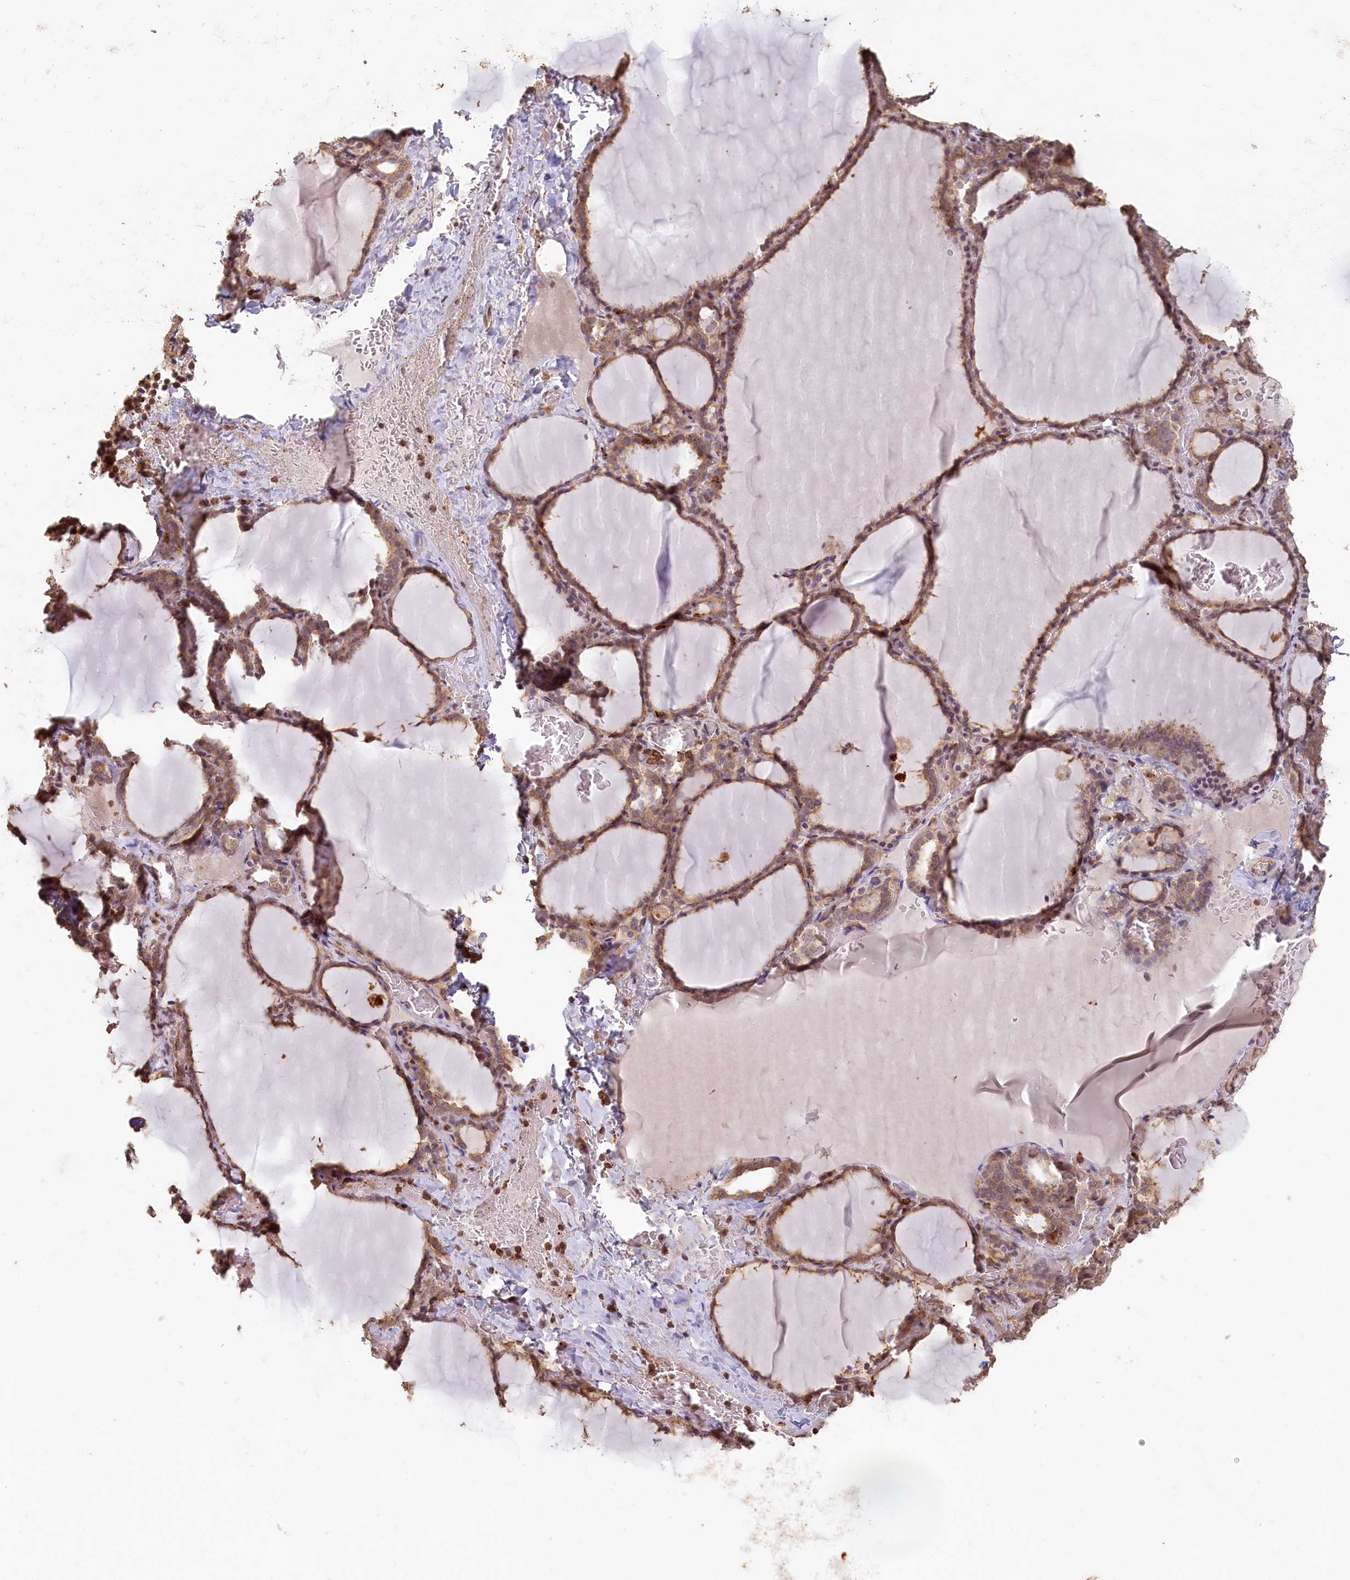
{"staining": {"intensity": "weak", "quantity": ">75%", "location": "cytoplasmic/membranous"}, "tissue": "thyroid gland", "cell_type": "Glandular cells", "image_type": "normal", "snomed": [{"axis": "morphology", "description": "Normal tissue, NOS"}, {"axis": "topography", "description": "Thyroid gland"}], "caption": "Immunohistochemistry (DAB) staining of benign human thyroid gland demonstrates weak cytoplasmic/membranous protein staining in about >75% of glandular cells.", "gene": "MADD", "patient": {"sex": "female", "age": 39}}